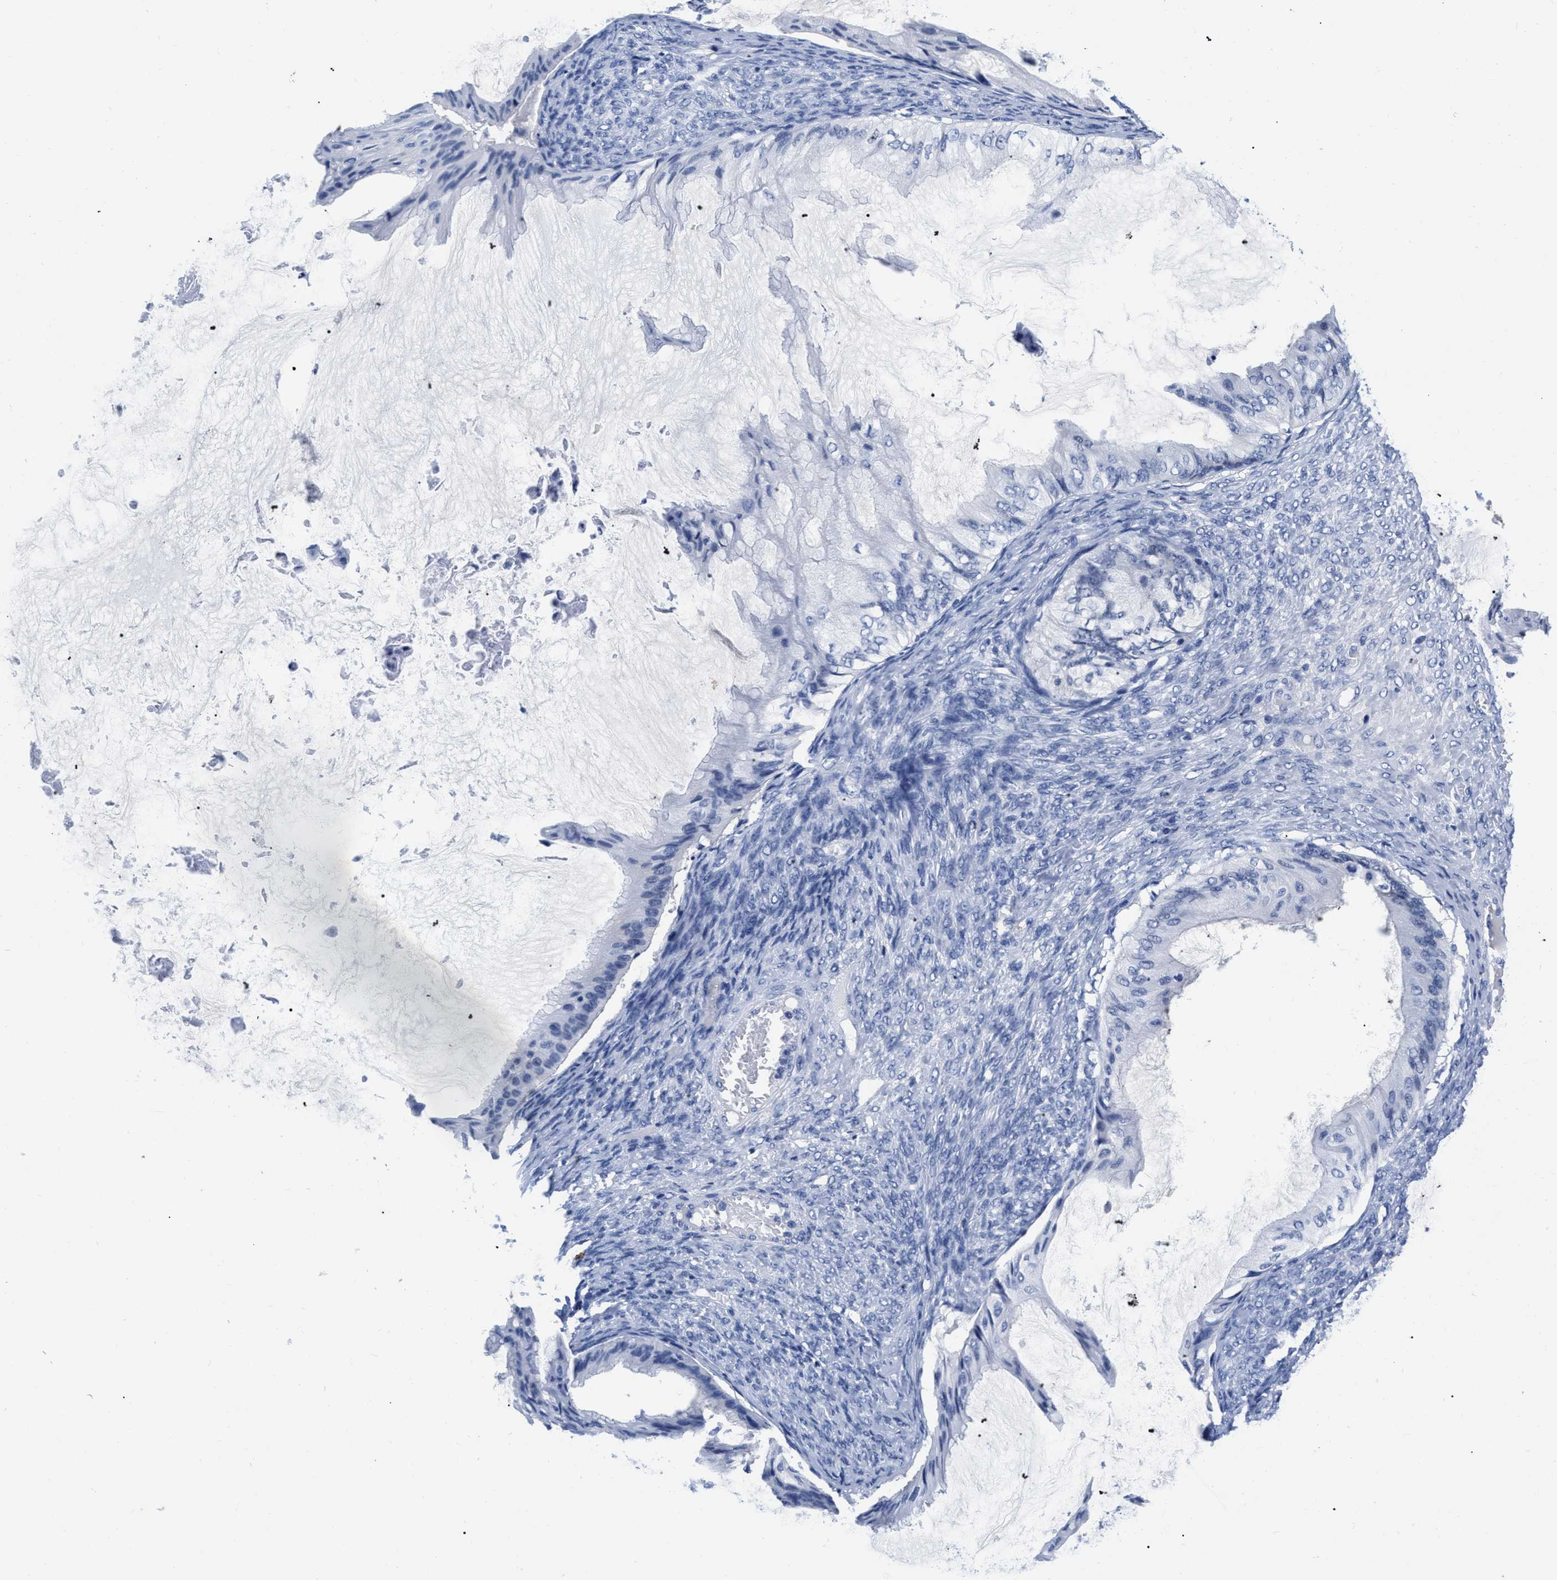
{"staining": {"intensity": "negative", "quantity": "none", "location": "none"}, "tissue": "ovarian cancer", "cell_type": "Tumor cells", "image_type": "cancer", "snomed": [{"axis": "morphology", "description": "Cystadenocarcinoma, mucinous, NOS"}, {"axis": "topography", "description": "Ovary"}], "caption": "There is no significant positivity in tumor cells of ovarian mucinous cystadenocarcinoma.", "gene": "CER1", "patient": {"sex": "female", "age": 61}}